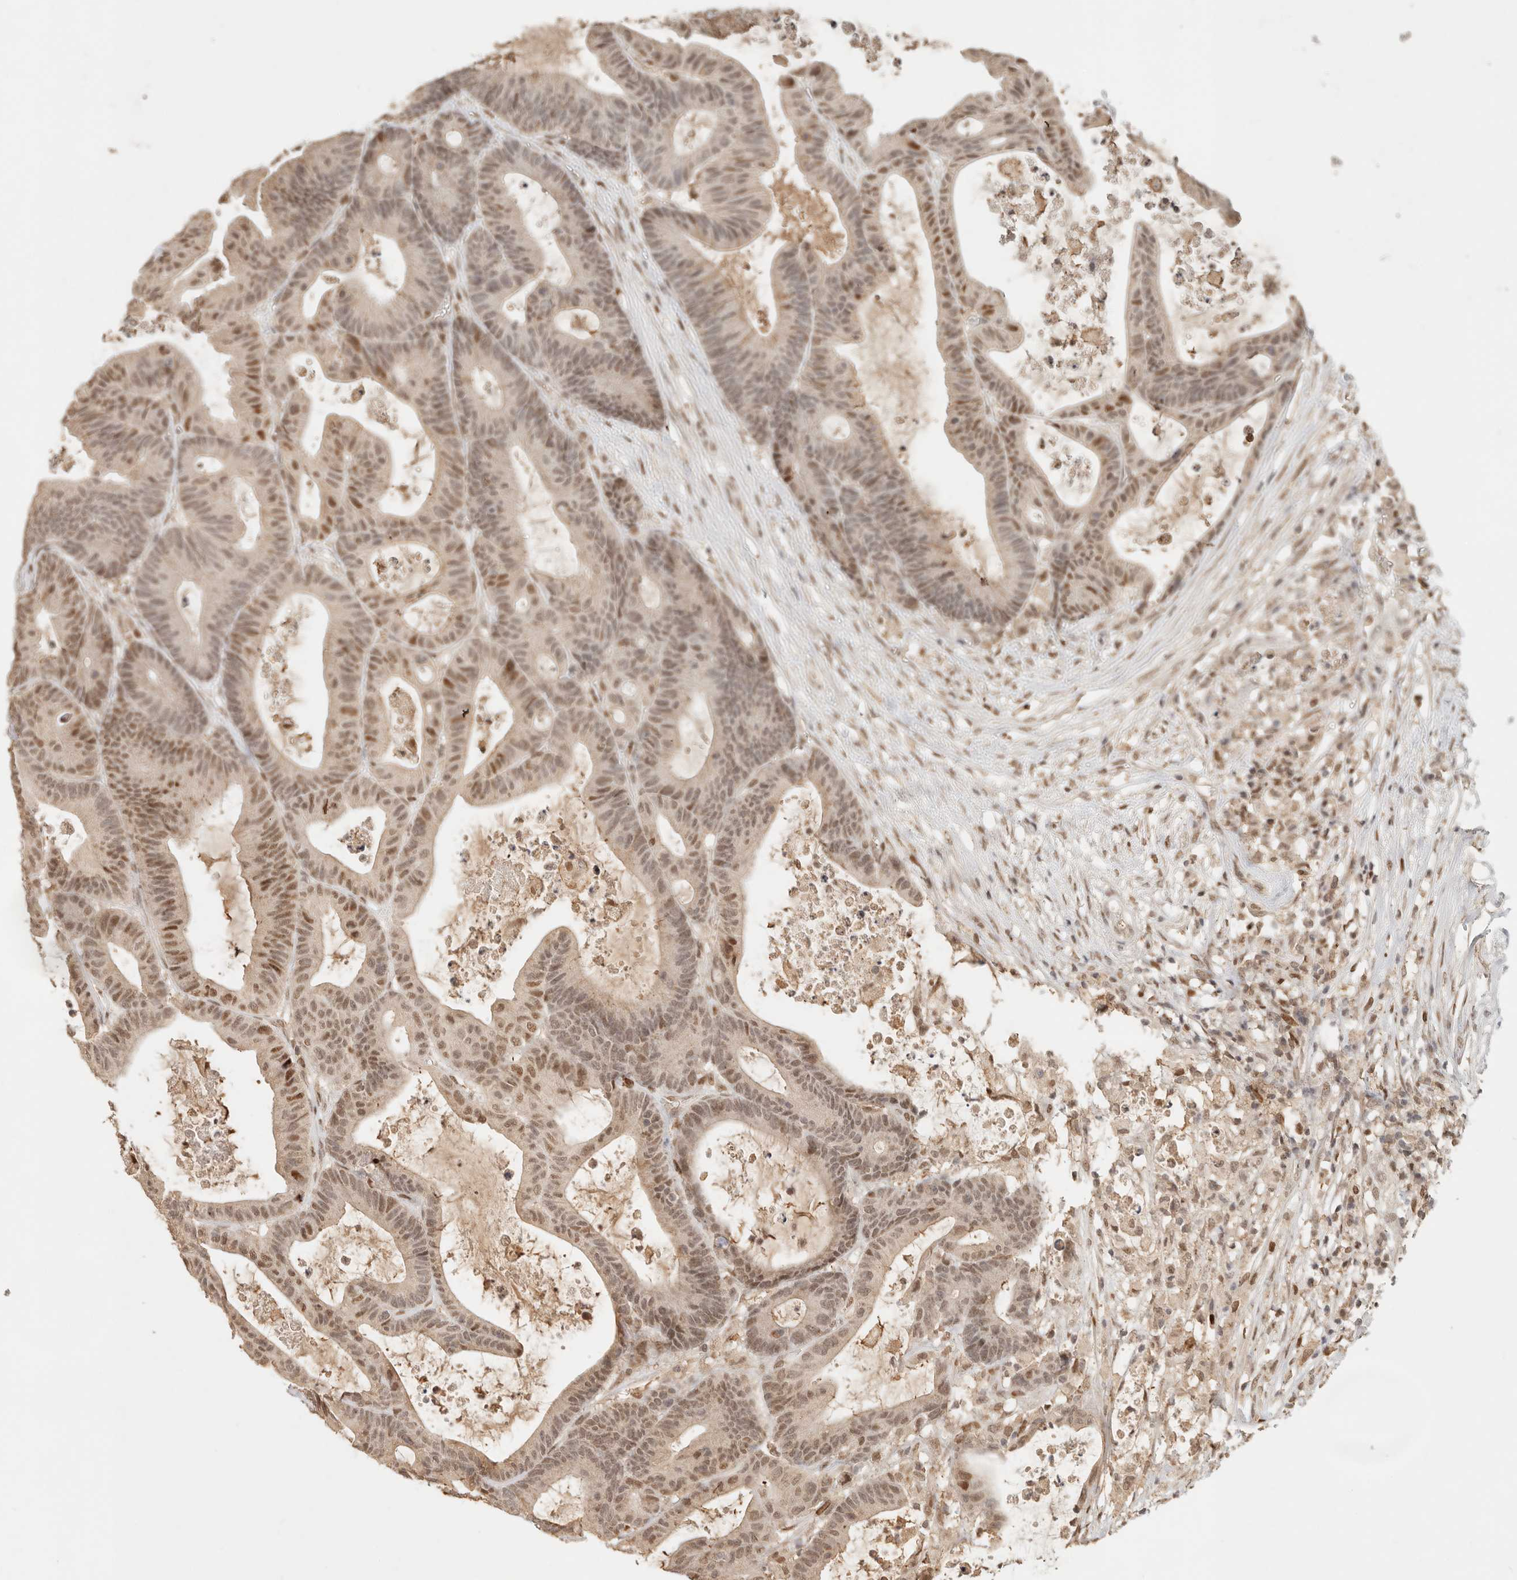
{"staining": {"intensity": "moderate", "quantity": ">75%", "location": "nuclear"}, "tissue": "colorectal cancer", "cell_type": "Tumor cells", "image_type": "cancer", "snomed": [{"axis": "morphology", "description": "Adenocarcinoma, NOS"}, {"axis": "topography", "description": "Colon"}], "caption": "A brown stain labels moderate nuclear positivity of a protein in colorectal cancer (adenocarcinoma) tumor cells.", "gene": "NPAS2", "patient": {"sex": "female", "age": 84}}